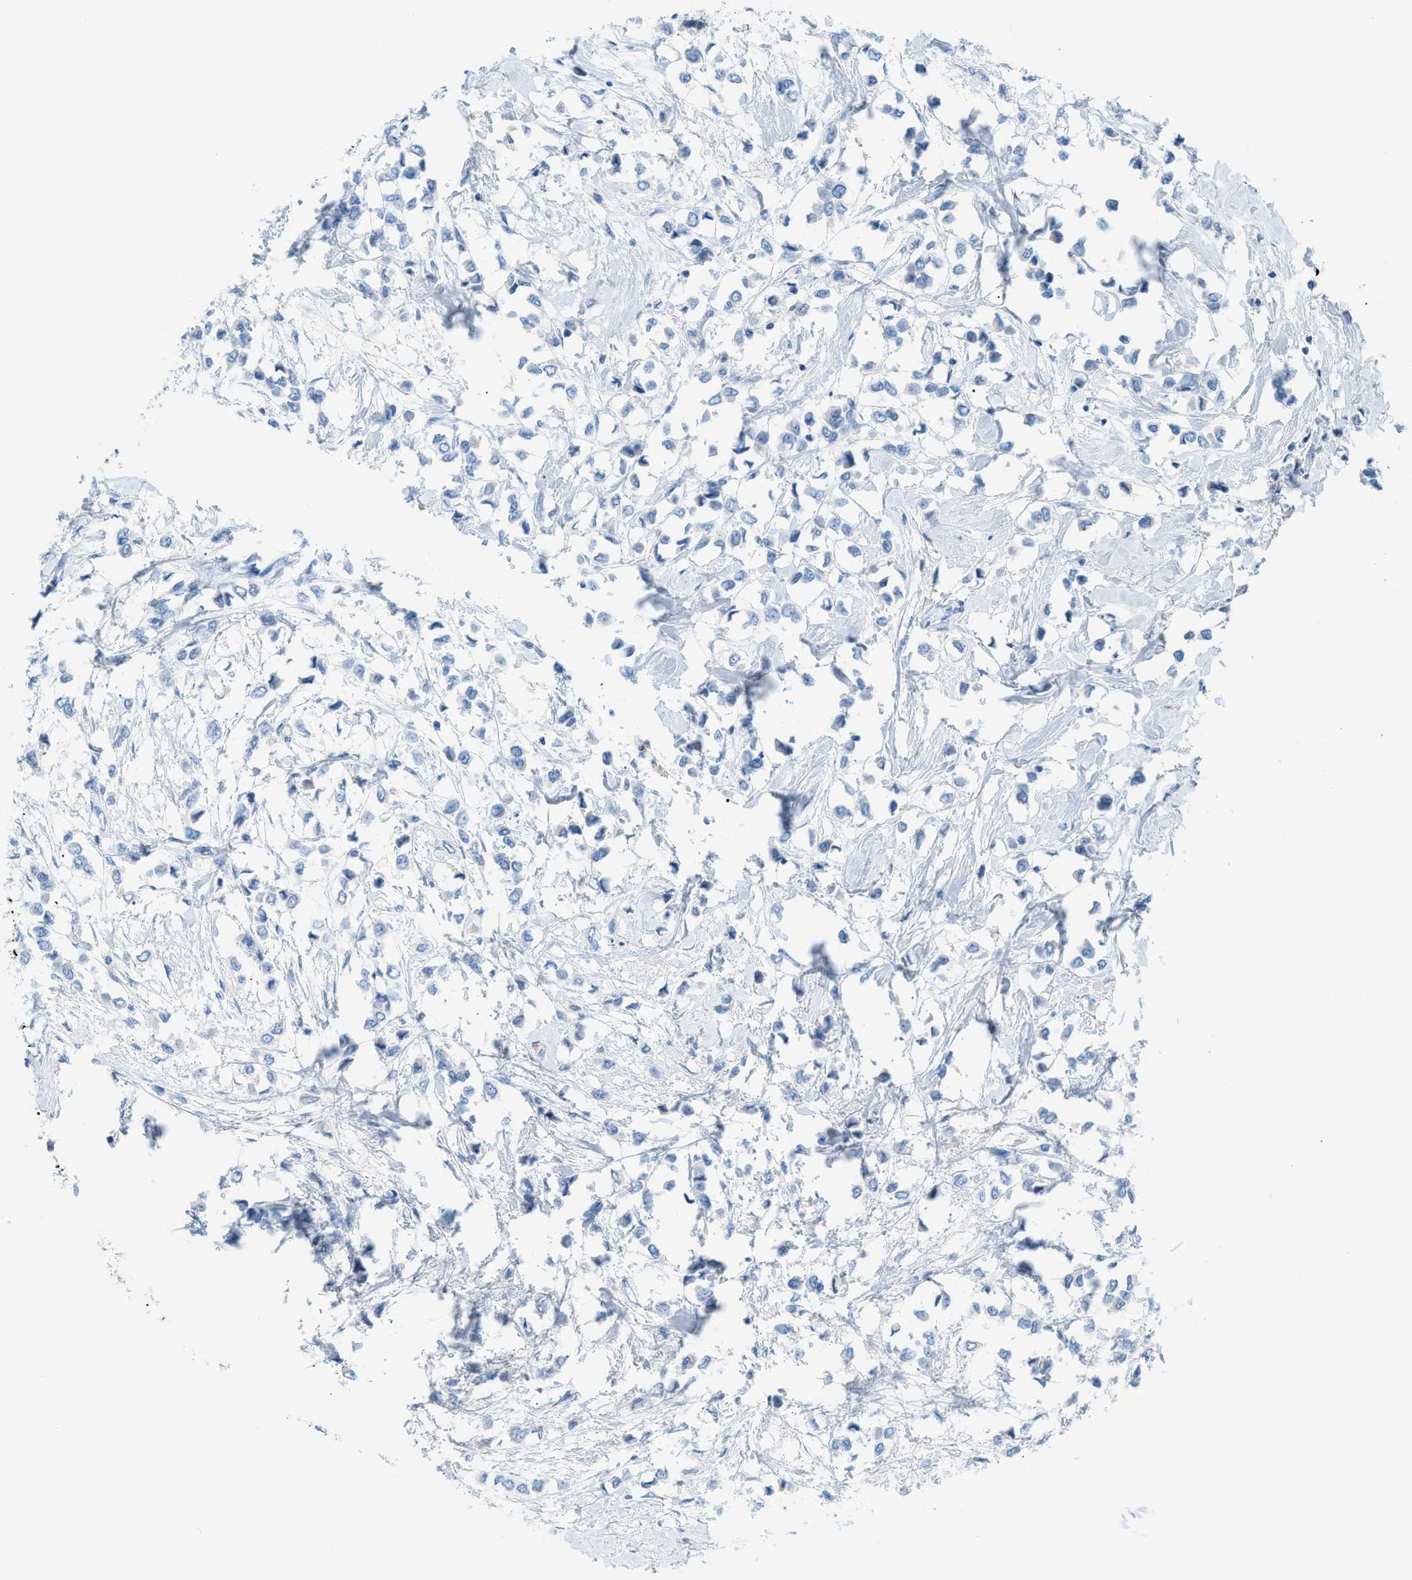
{"staining": {"intensity": "negative", "quantity": "none", "location": "none"}, "tissue": "breast cancer", "cell_type": "Tumor cells", "image_type": "cancer", "snomed": [{"axis": "morphology", "description": "Lobular carcinoma"}, {"axis": "topography", "description": "Breast"}], "caption": "High power microscopy photomicrograph of an IHC photomicrograph of lobular carcinoma (breast), revealing no significant staining in tumor cells.", "gene": "MYH11", "patient": {"sex": "female", "age": 51}}